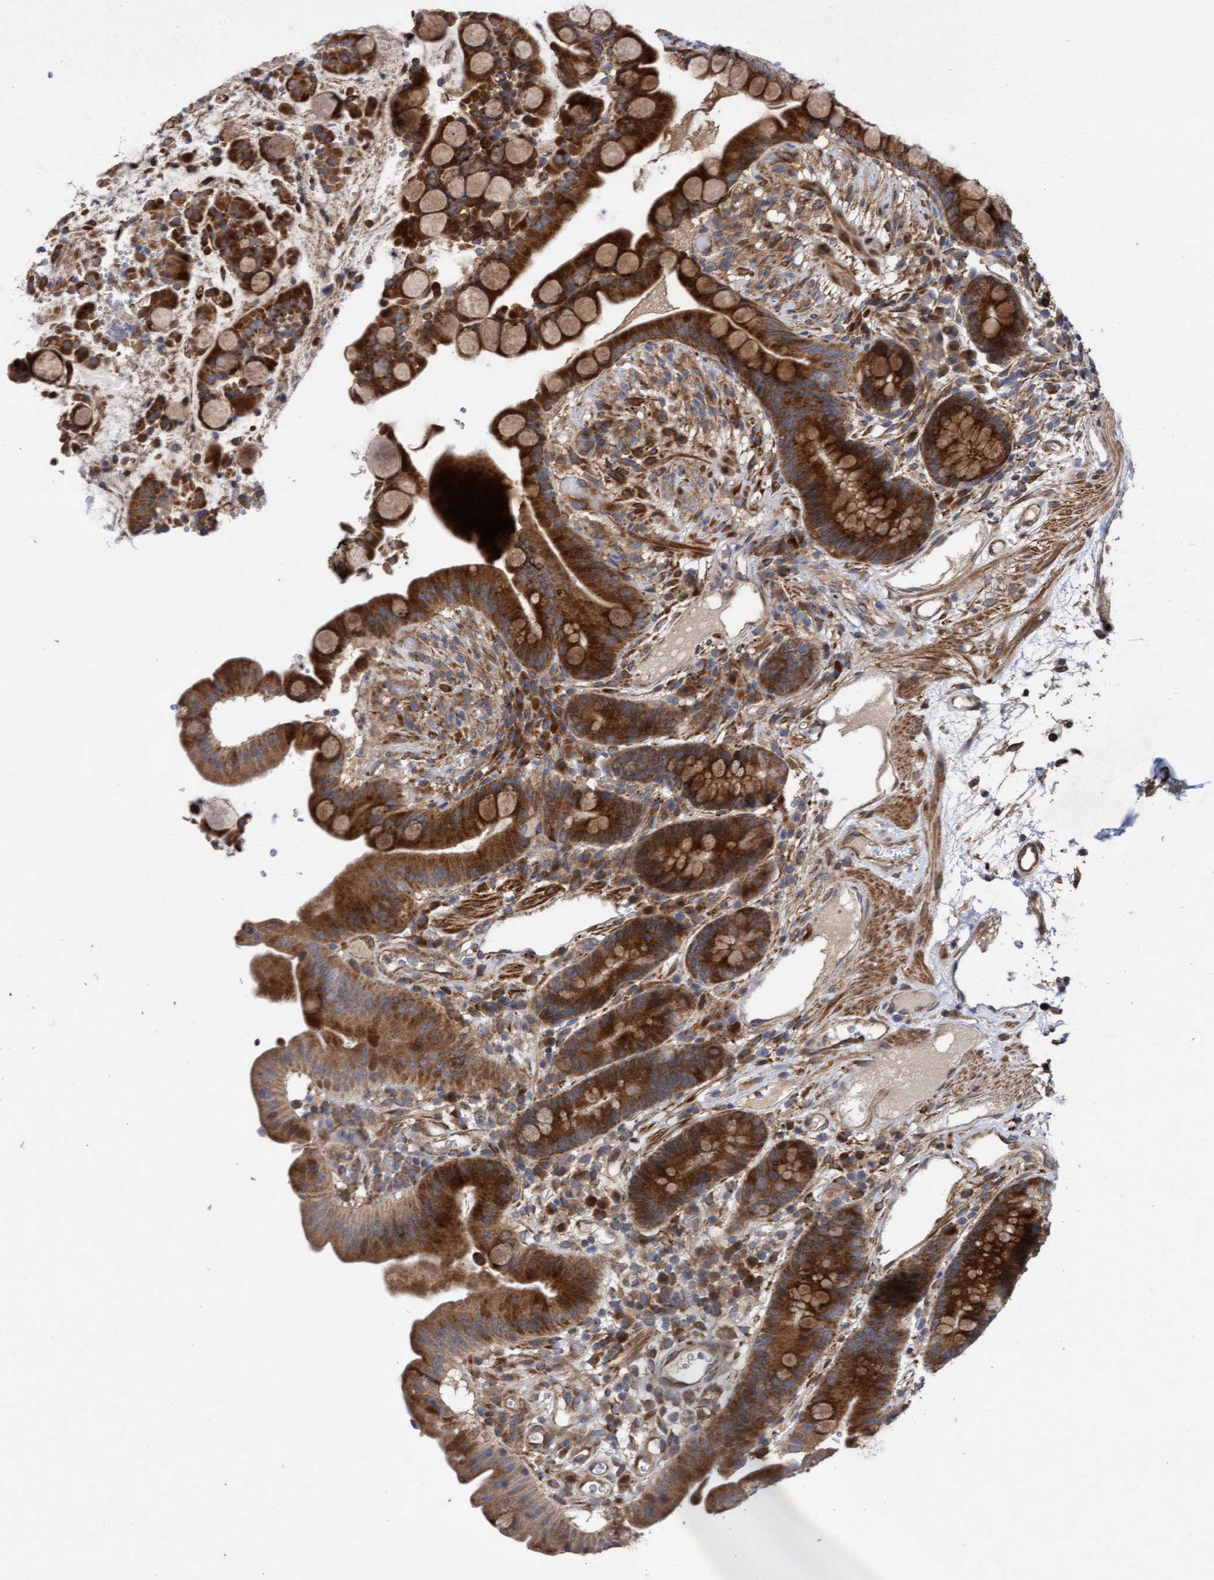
{"staining": {"intensity": "weak", "quantity": "25%-75%", "location": "cytoplasmic/membranous"}, "tissue": "colon", "cell_type": "Endothelial cells", "image_type": "normal", "snomed": [{"axis": "morphology", "description": "Normal tissue, NOS"}, {"axis": "topography", "description": "Colon"}], "caption": "There is low levels of weak cytoplasmic/membranous staining in endothelial cells of unremarkable colon, as demonstrated by immunohistochemical staining (brown color).", "gene": "ELP5", "patient": {"sex": "male", "age": 73}}